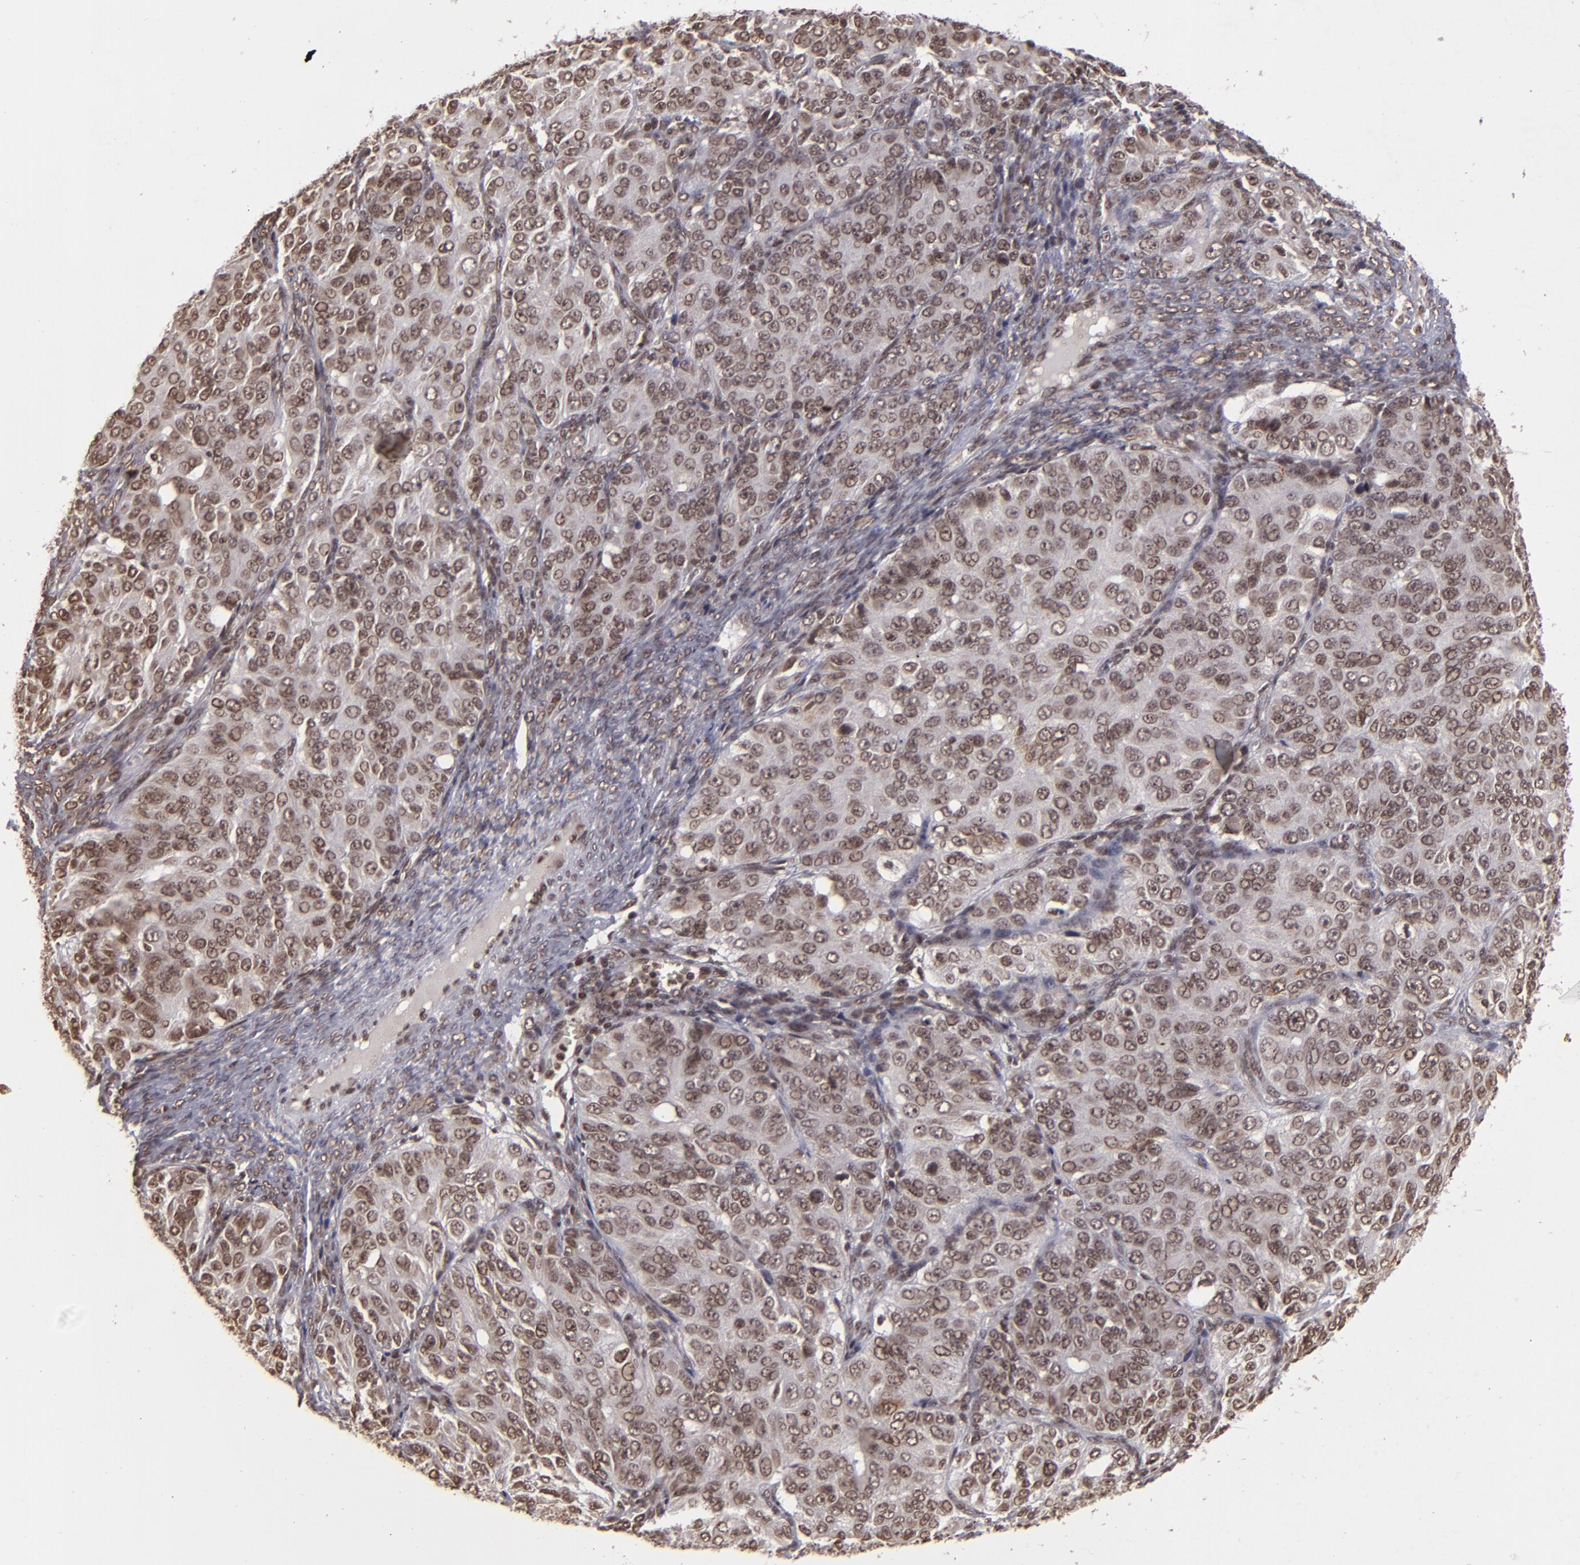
{"staining": {"intensity": "weak", "quantity": "25%-75%", "location": "nuclear"}, "tissue": "ovarian cancer", "cell_type": "Tumor cells", "image_type": "cancer", "snomed": [{"axis": "morphology", "description": "Carcinoma, endometroid"}, {"axis": "topography", "description": "Ovary"}], "caption": "A micrograph of human ovarian endometroid carcinoma stained for a protein exhibits weak nuclear brown staining in tumor cells.", "gene": "CUL3", "patient": {"sex": "female", "age": 51}}